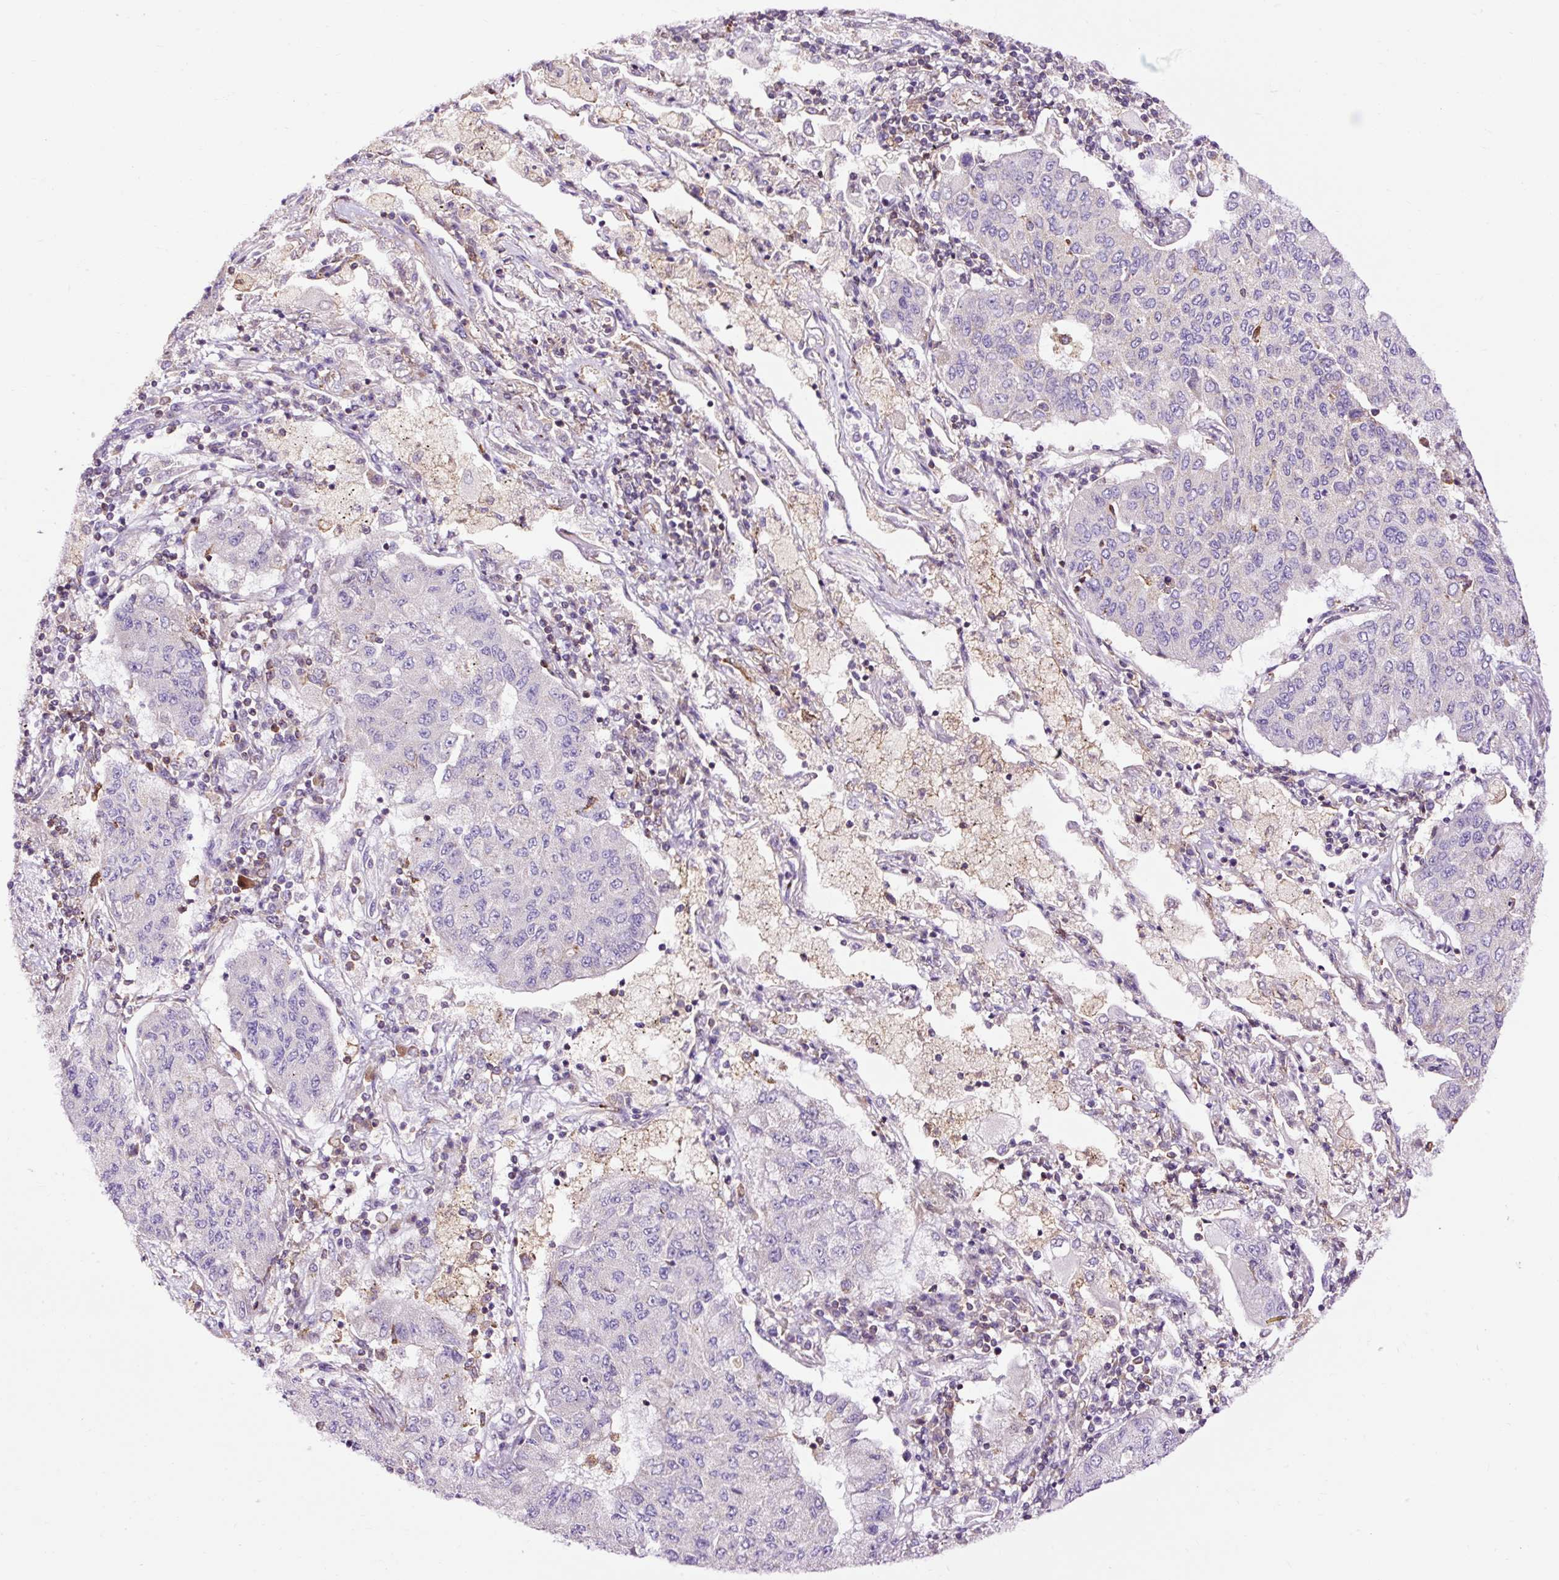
{"staining": {"intensity": "negative", "quantity": "none", "location": "none"}, "tissue": "lung cancer", "cell_type": "Tumor cells", "image_type": "cancer", "snomed": [{"axis": "morphology", "description": "Squamous cell carcinoma, NOS"}, {"axis": "topography", "description": "Lung"}], "caption": "Immunohistochemical staining of human lung squamous cell carcinoma reveals no significant positivity in tumor cells. (DAB (3,3'-diaminobenzidine) IHC, high magnification).", "gene": "CD83", "patient": {"sex": "male", "age": 74}}